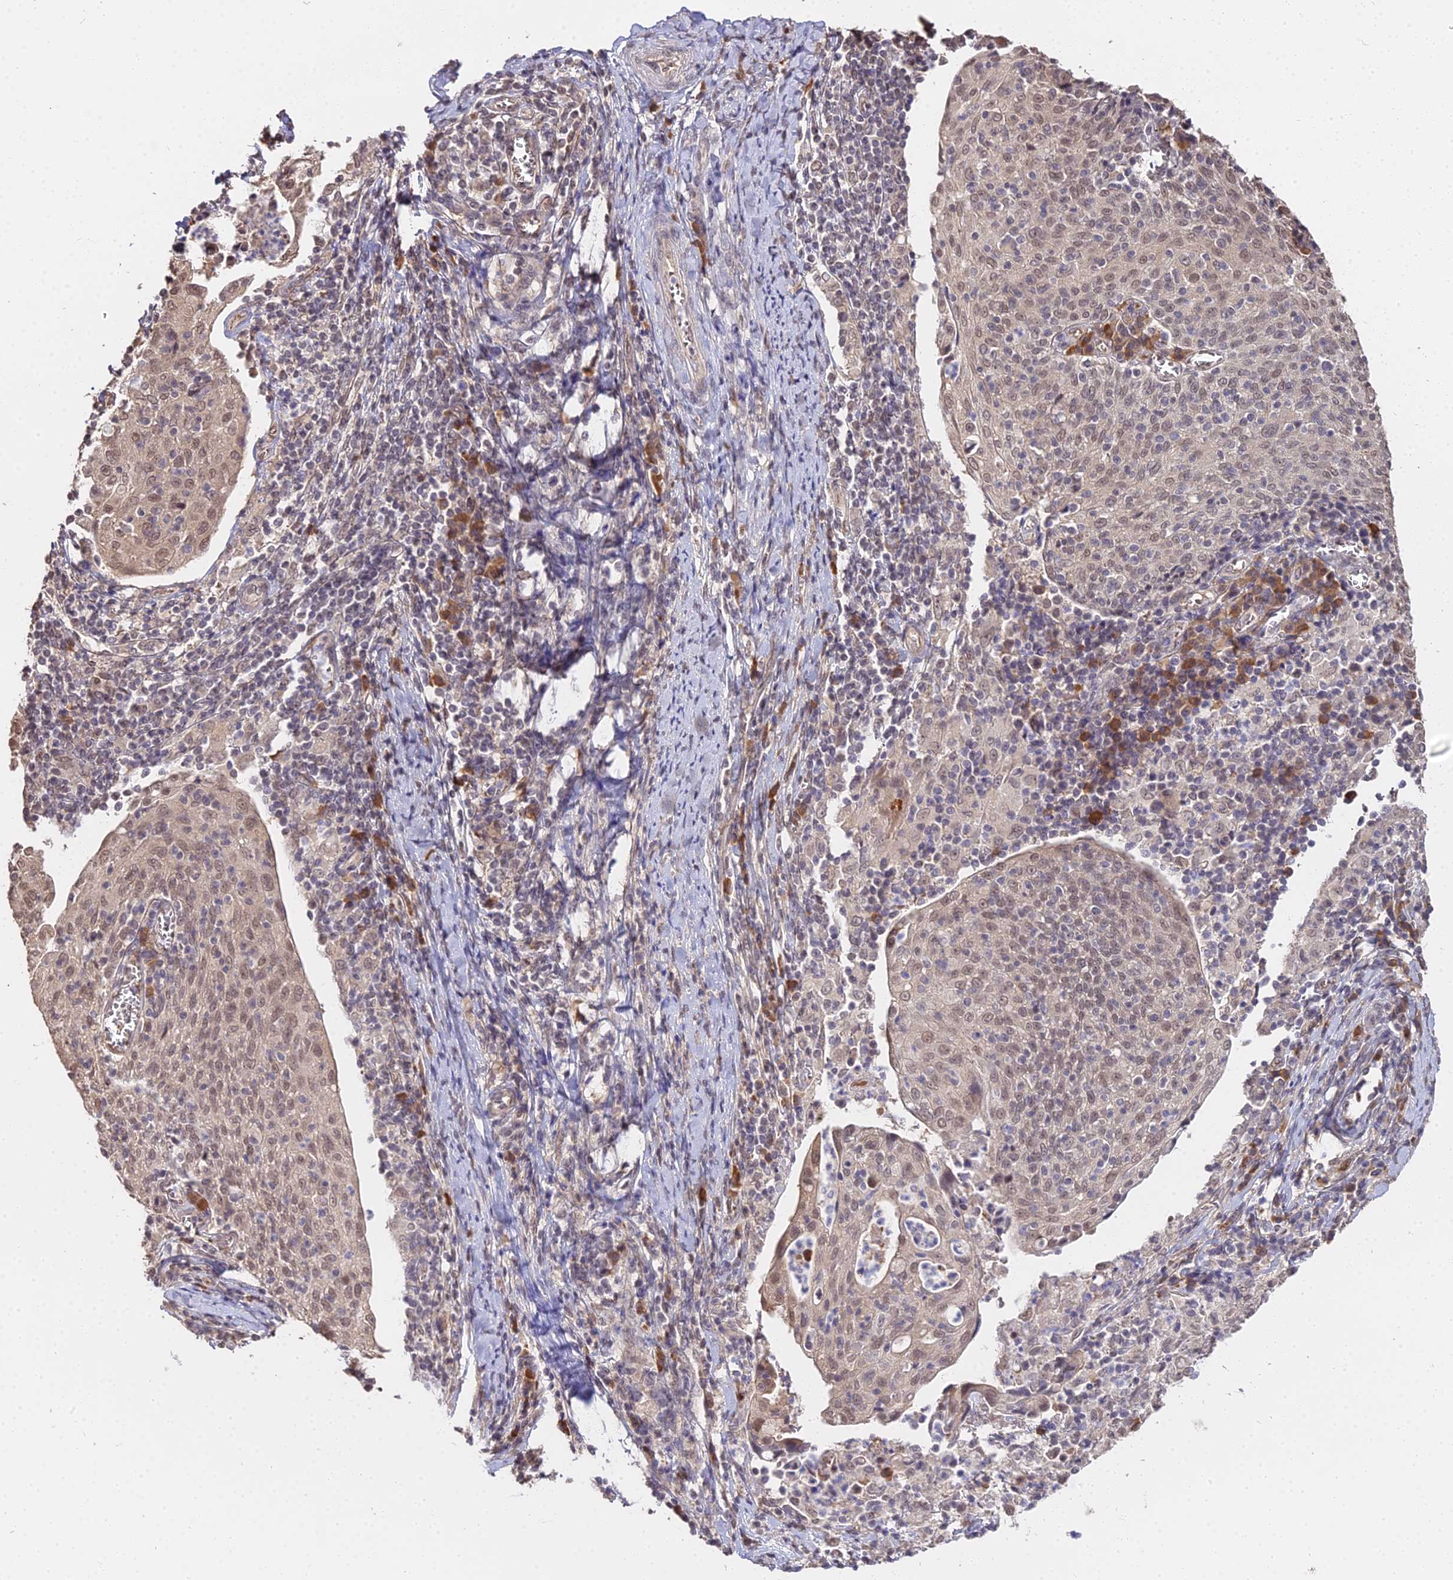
{"staining": {"intensity": "weak", "quantity": ">75%", "location": "nuclear"}, "tissue": "cervical cancer", "cell_type": "Tumor cells", "image_type": "cancer", "snomed": [{"axis": "morphology", "description": "Squamous cell carcinoma, NOS"}, {"axis": "topography", "description": "Cervix"}], "caption": "An immunohistochemistry (IHC) image of tumor tissue is shown. Protein staining in brown shows weak nuclear positivity in cervical squamous cell carcinoma within tumor cells.", "gene": "ZDBF2", "patient": {"sex": "female", "age": 52}}